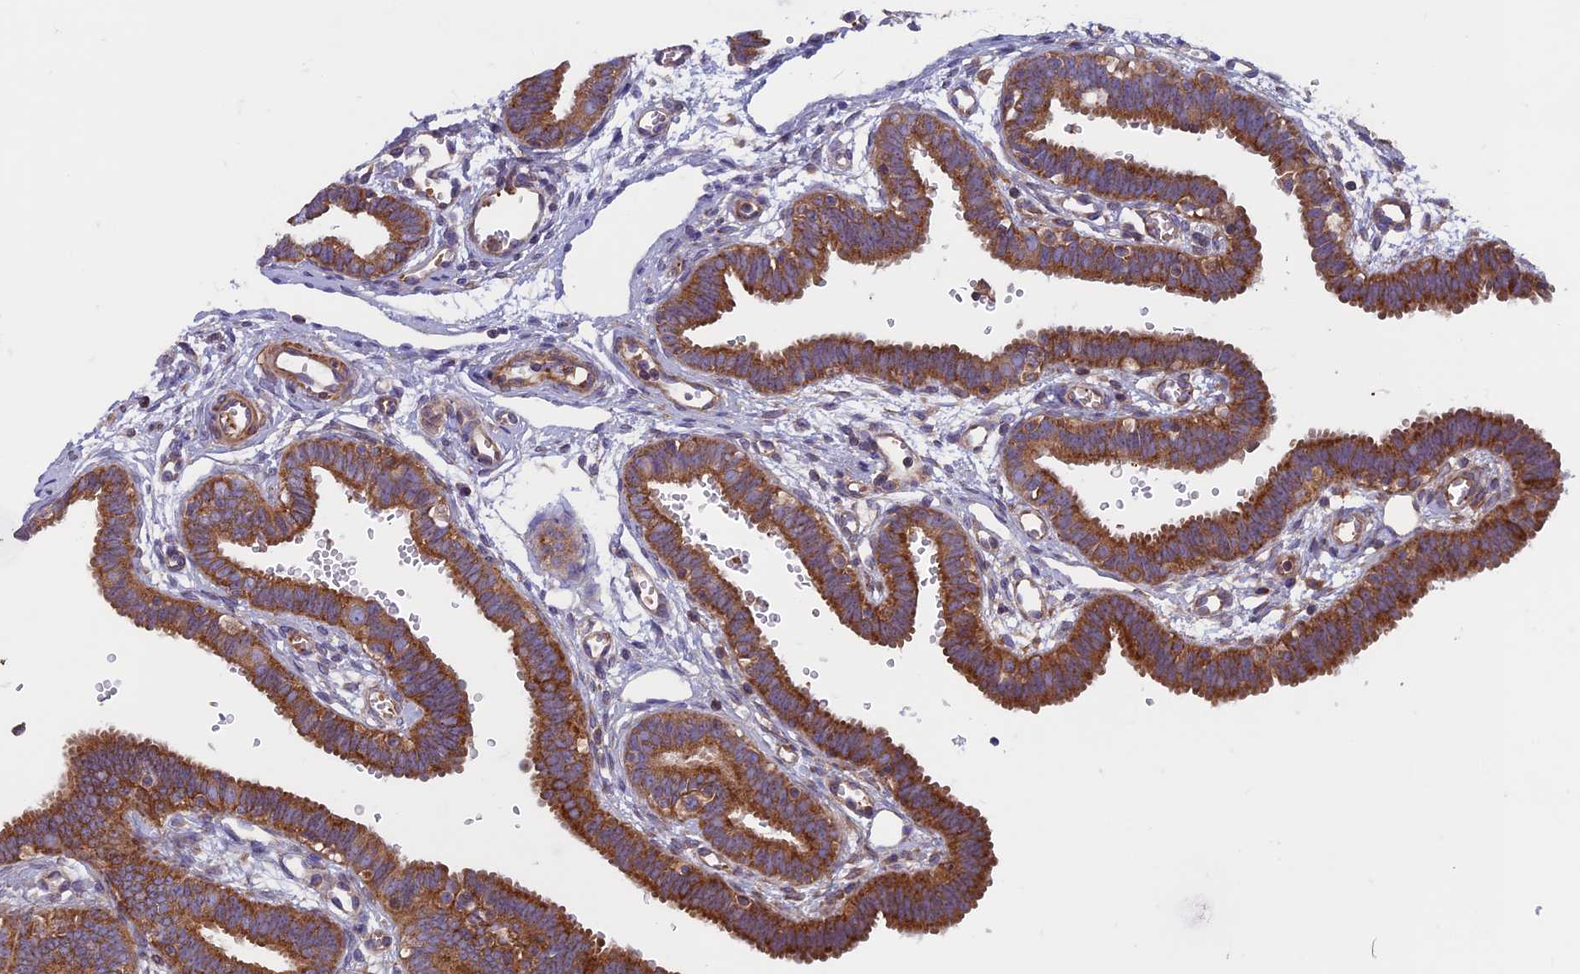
{"staining": {"intensity": "moderate", "quantity": ">75%", "location": "cytoplasmic/membranous"}, "tissue": "fallopian tube", "cell_type": "Glandular cells", "image_type": "normal", "snomed": [{"axis": "morphology", "description": "Normal tissue, NOS"}, {"axis": "topography", "description": "Fallopian tube"}, {"axis": "topography", "description": "Placenta"}], "caption": "Glandular cells display medium levels of moderate cytoplasmic/membranous staining in approximately >75% of cells in normal human fallopian tube.", "gene": "DNM1L", "patient": {"sex": "female", "age": 32}}